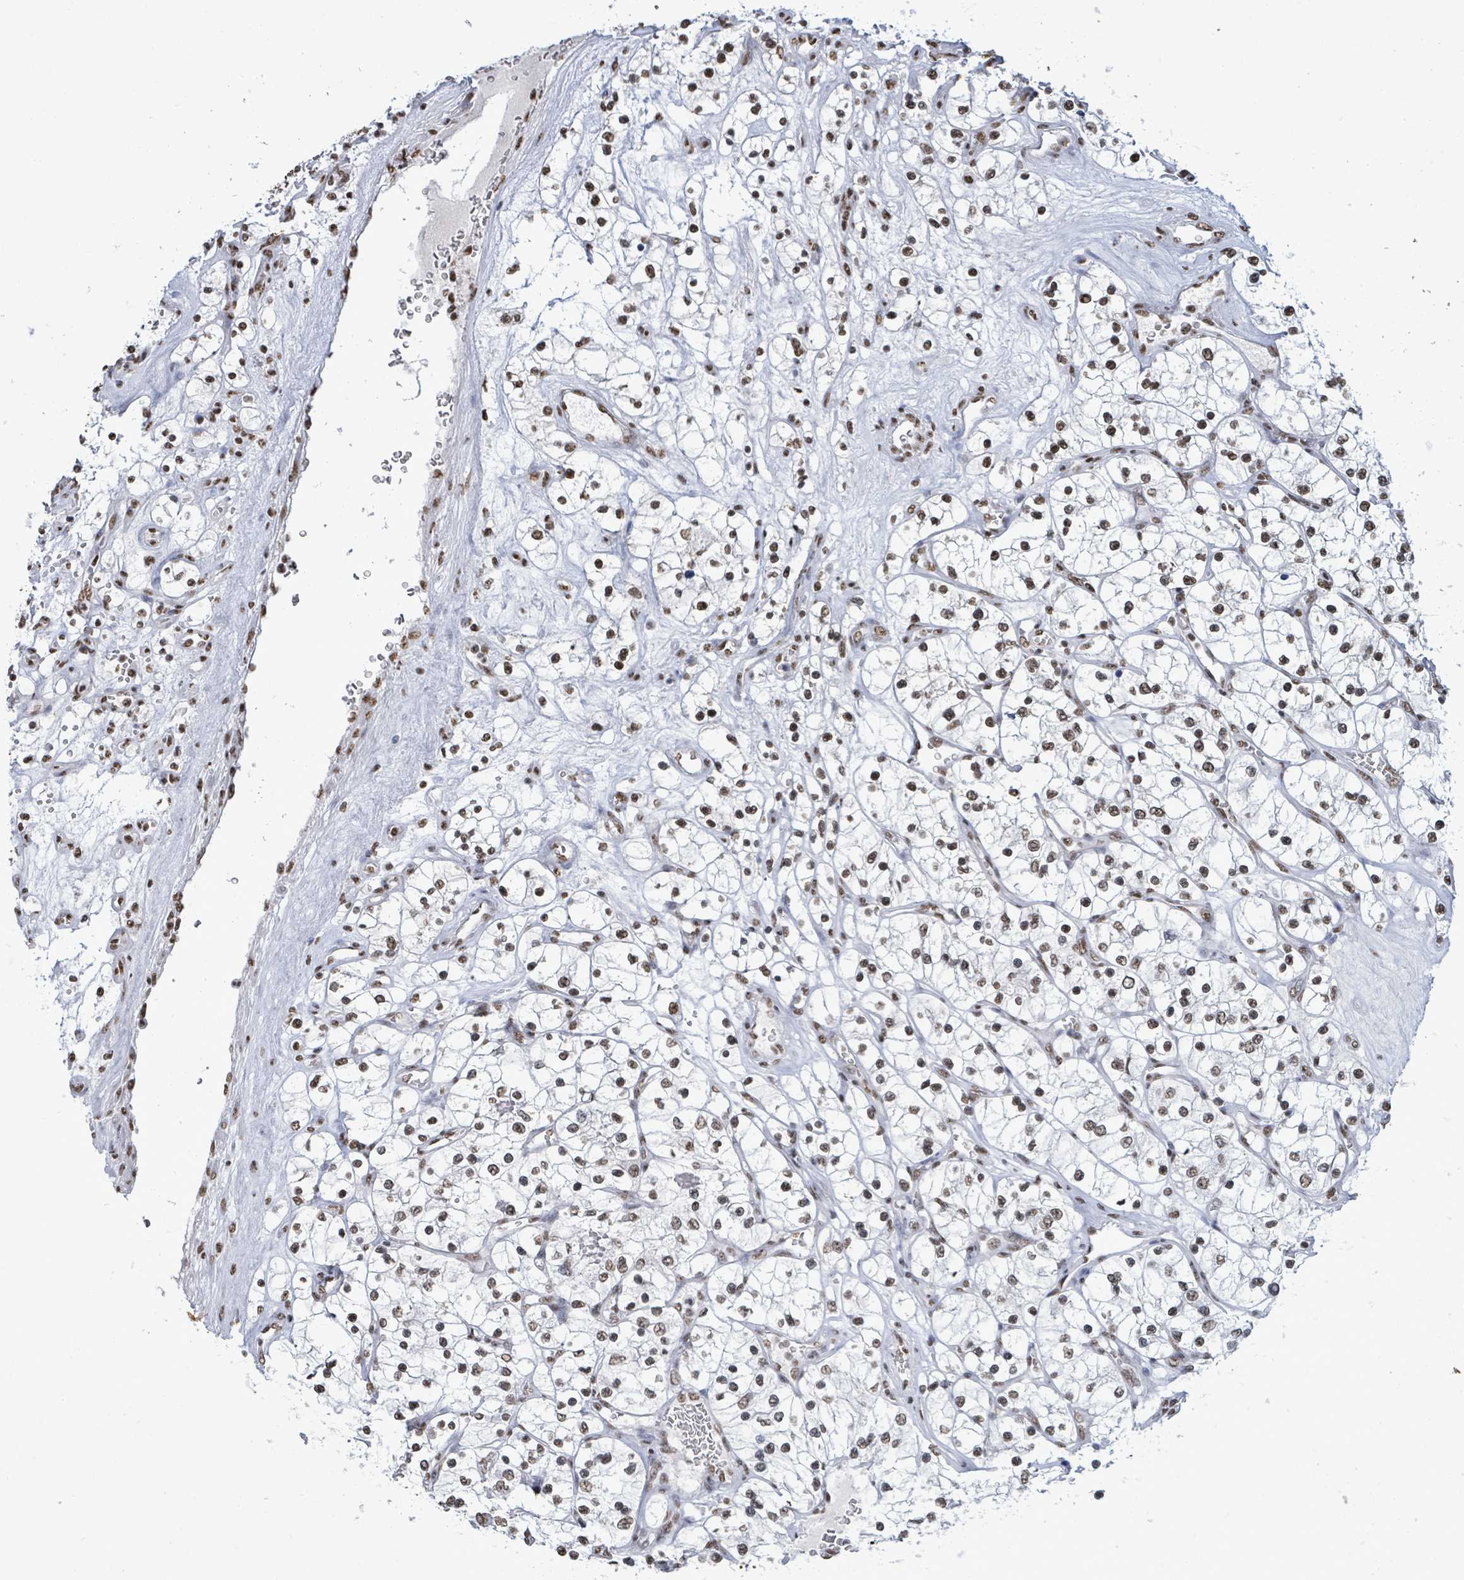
{"staining": {"intensity": "weak", "quantity": ">75%", "location": "nuclear"}, "tissue": "renal cancer", "cell_type": "Tumor cells", "image_type": "cancer", "snomed": [{"axis": "morphology", "description": "Adenocarcinoma, NOS"}, {"axis": "topography", "description": "Kidney"}], "caption": "An immunohistochemistry (IHC) histopathology image of tumor tissue is shown. Protein staining in brown shows weak nuclear positivity in renal cancer (adenocarcinoma) within tumor cells. The staining was performed using DAB to visualize the protein expression in brown, while the nuclei were stained in blue with hematoxylin (Magnification: 20x).", "gene": "SAMD14", "patient": {"sex": "female", "age": 69}}